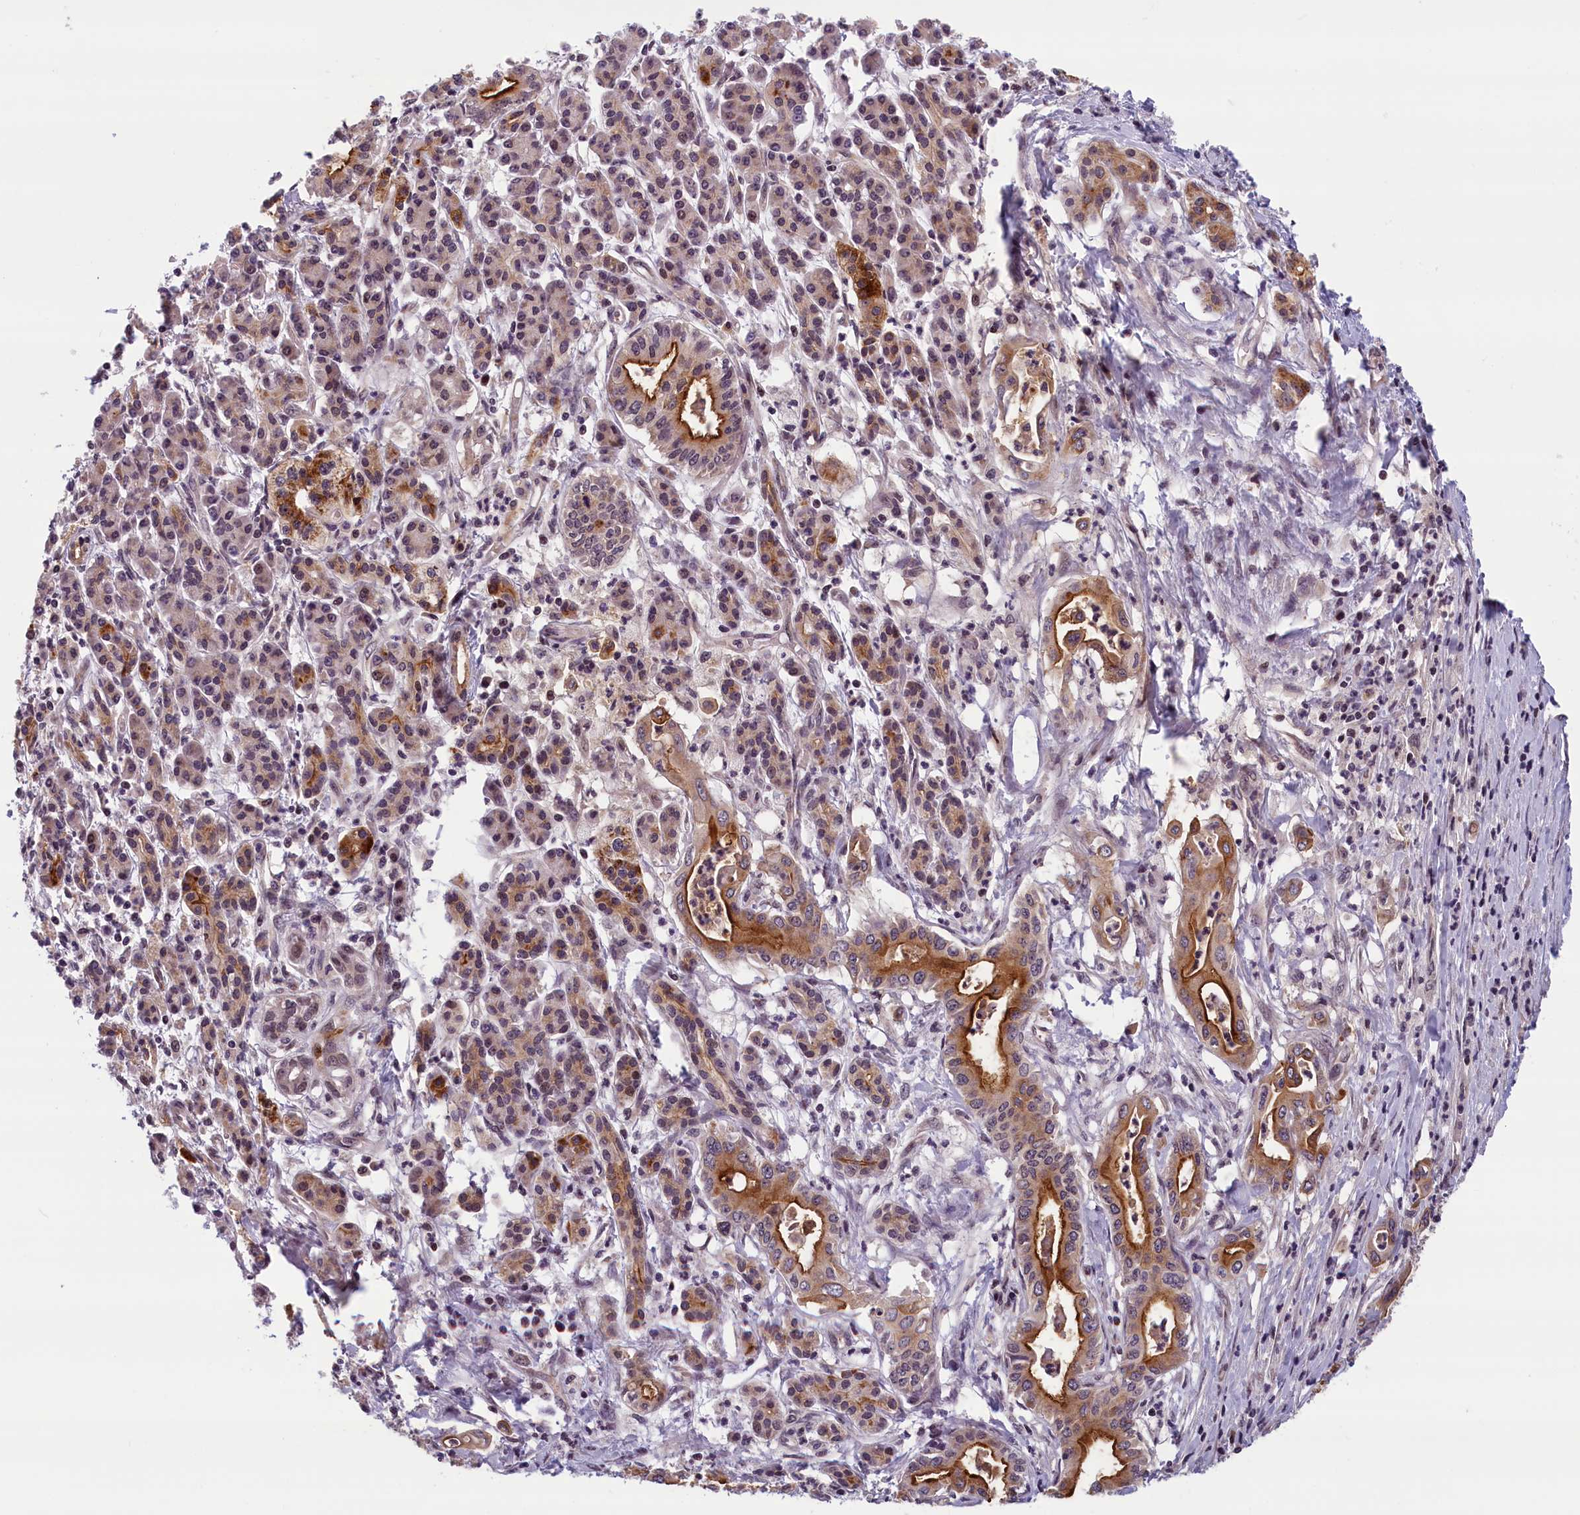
{"staining": {"intensity": "strong", "quantity": "25%-75%", "location": "cytoplasmic/membranous"}, "tissue": "pancreatic cancer", "cell_type": "Tumor cells", "image_type": "cancer", "snomed": [{"axis": "morphology", "description": "Adenocarcinoma, NOS"}, {"axis": "topography", "description": "Pancreas"}], "caption": "Brown immunohistochemical staining in pancreatic cancer displays strong cytoplasmic/membranous positivity in approximately 25%-75% of tumor cells. Immunohistochemistry (ihc) stains the protein of interest in brown and the nuclei are stained blue.", "gene": "KCNK6", "patient": {"sex": "female", "age": 77}}